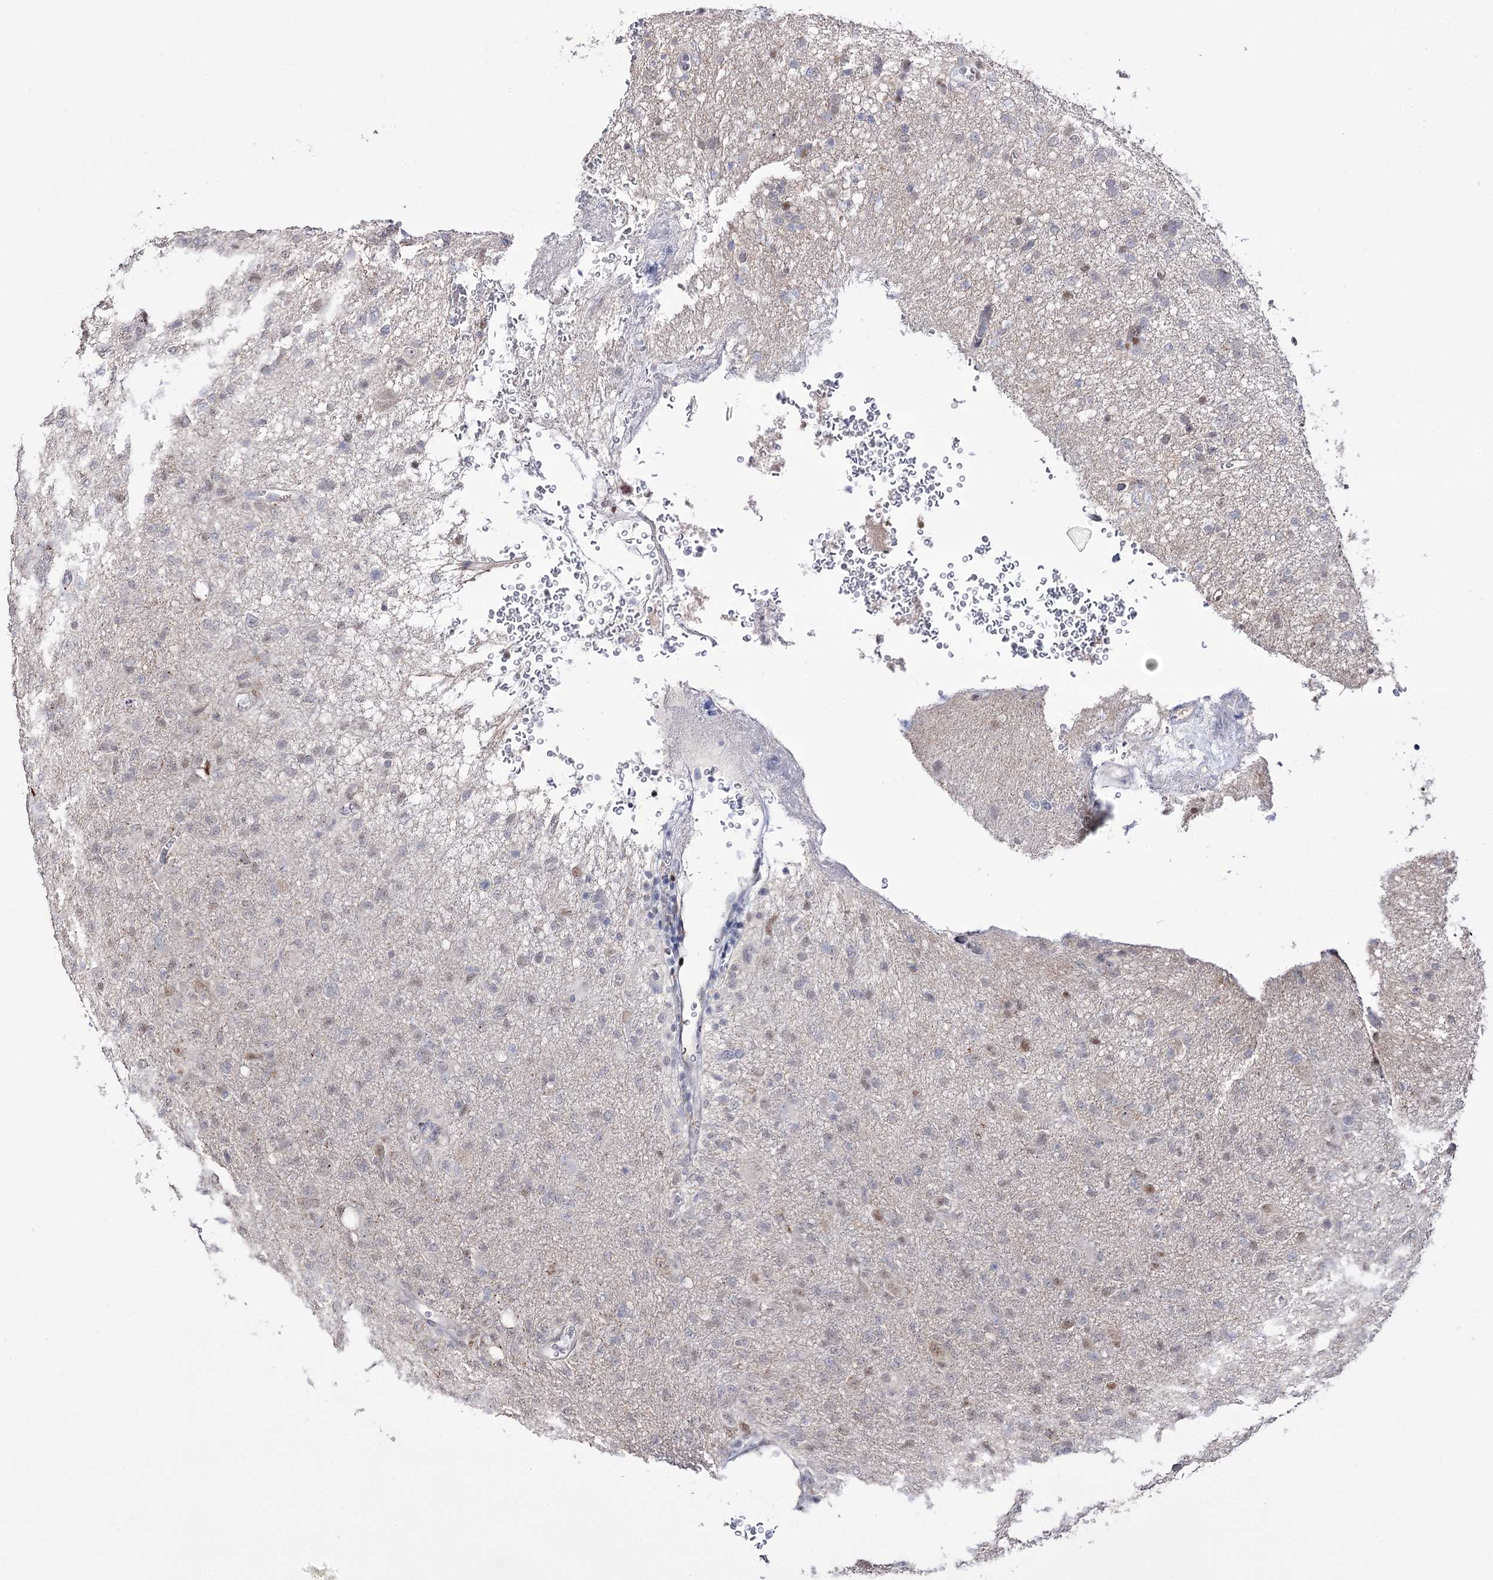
{"staining": {"intensity": "weak", "quantity": "<25%", "location": "nuclear"}, "tissue": "glioma", "cell_type": "Tumor cells", "image_type": "cancer", "snomed": [{"axis": "morphology", "description": "Glioma, malignant, High grade"}, {"axis": "topography", "description": "Brain"}], "caption": "Histopathology image shows no significant protein expression in tumor cells of malignant glioma (high-grade).", "gene": "VGLL4", "patient": {"sex": "female", "age": 57}}